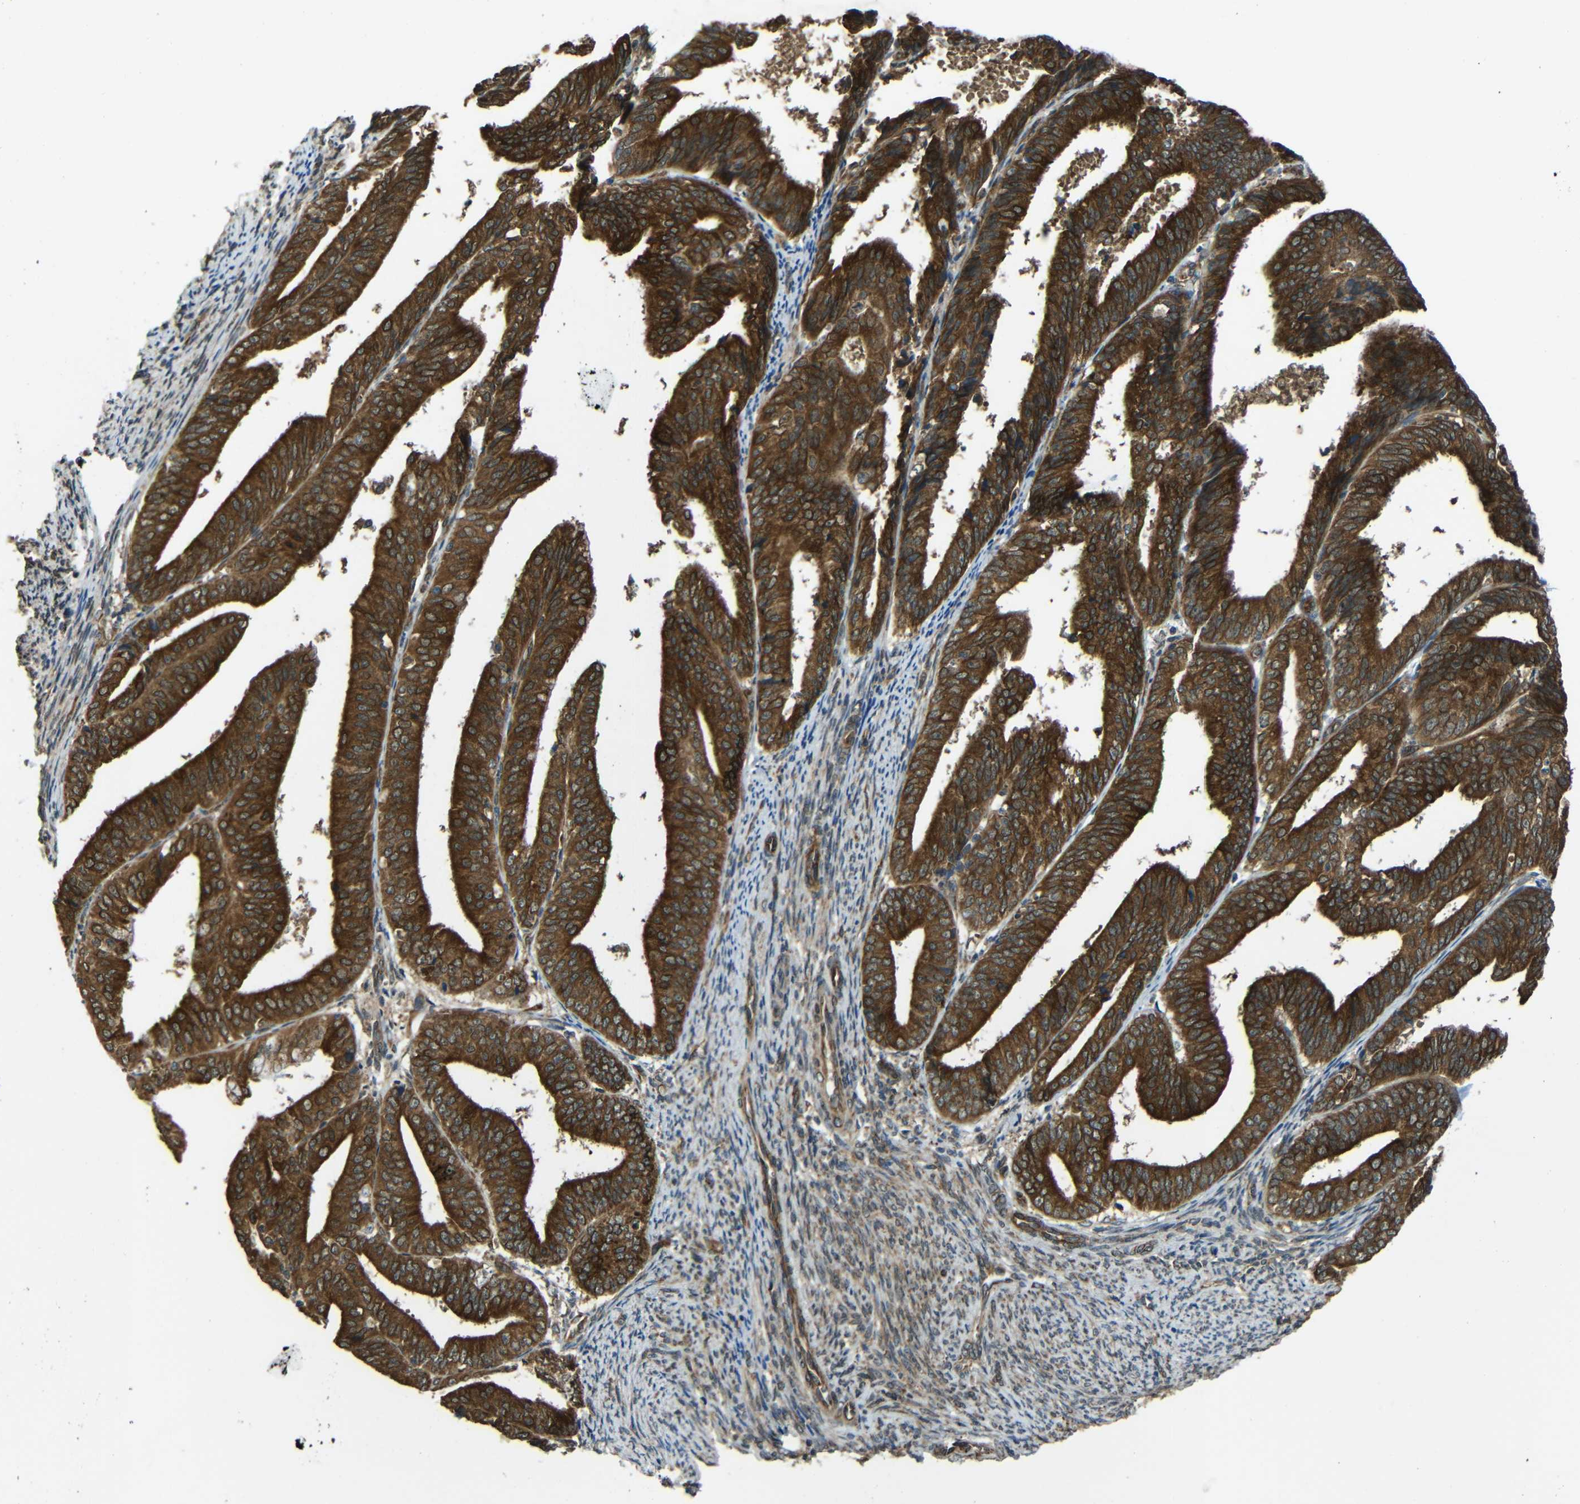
{"staining": {"intensity": "strong", "quantity": ">75%", "location": "cytoplasmic/membranous"}, "tissue": "endometrial cancer", "cell_type": "Tumor cells", "image_type": "cancer", "snomed": [{"axis": "morphology", "description": "Adenocarcinoma, NOS"}, {"axis": "topography", "description": "Endometrium"}], "caption": "Protein expression by immunohistochemistry reveals strong cytoplasmic/membranous positivity in about >75% of tumor cells in endometrial adenocarcinoma.", "gene": "VAPB", "patient": {"sex": "female", "age": 63}}